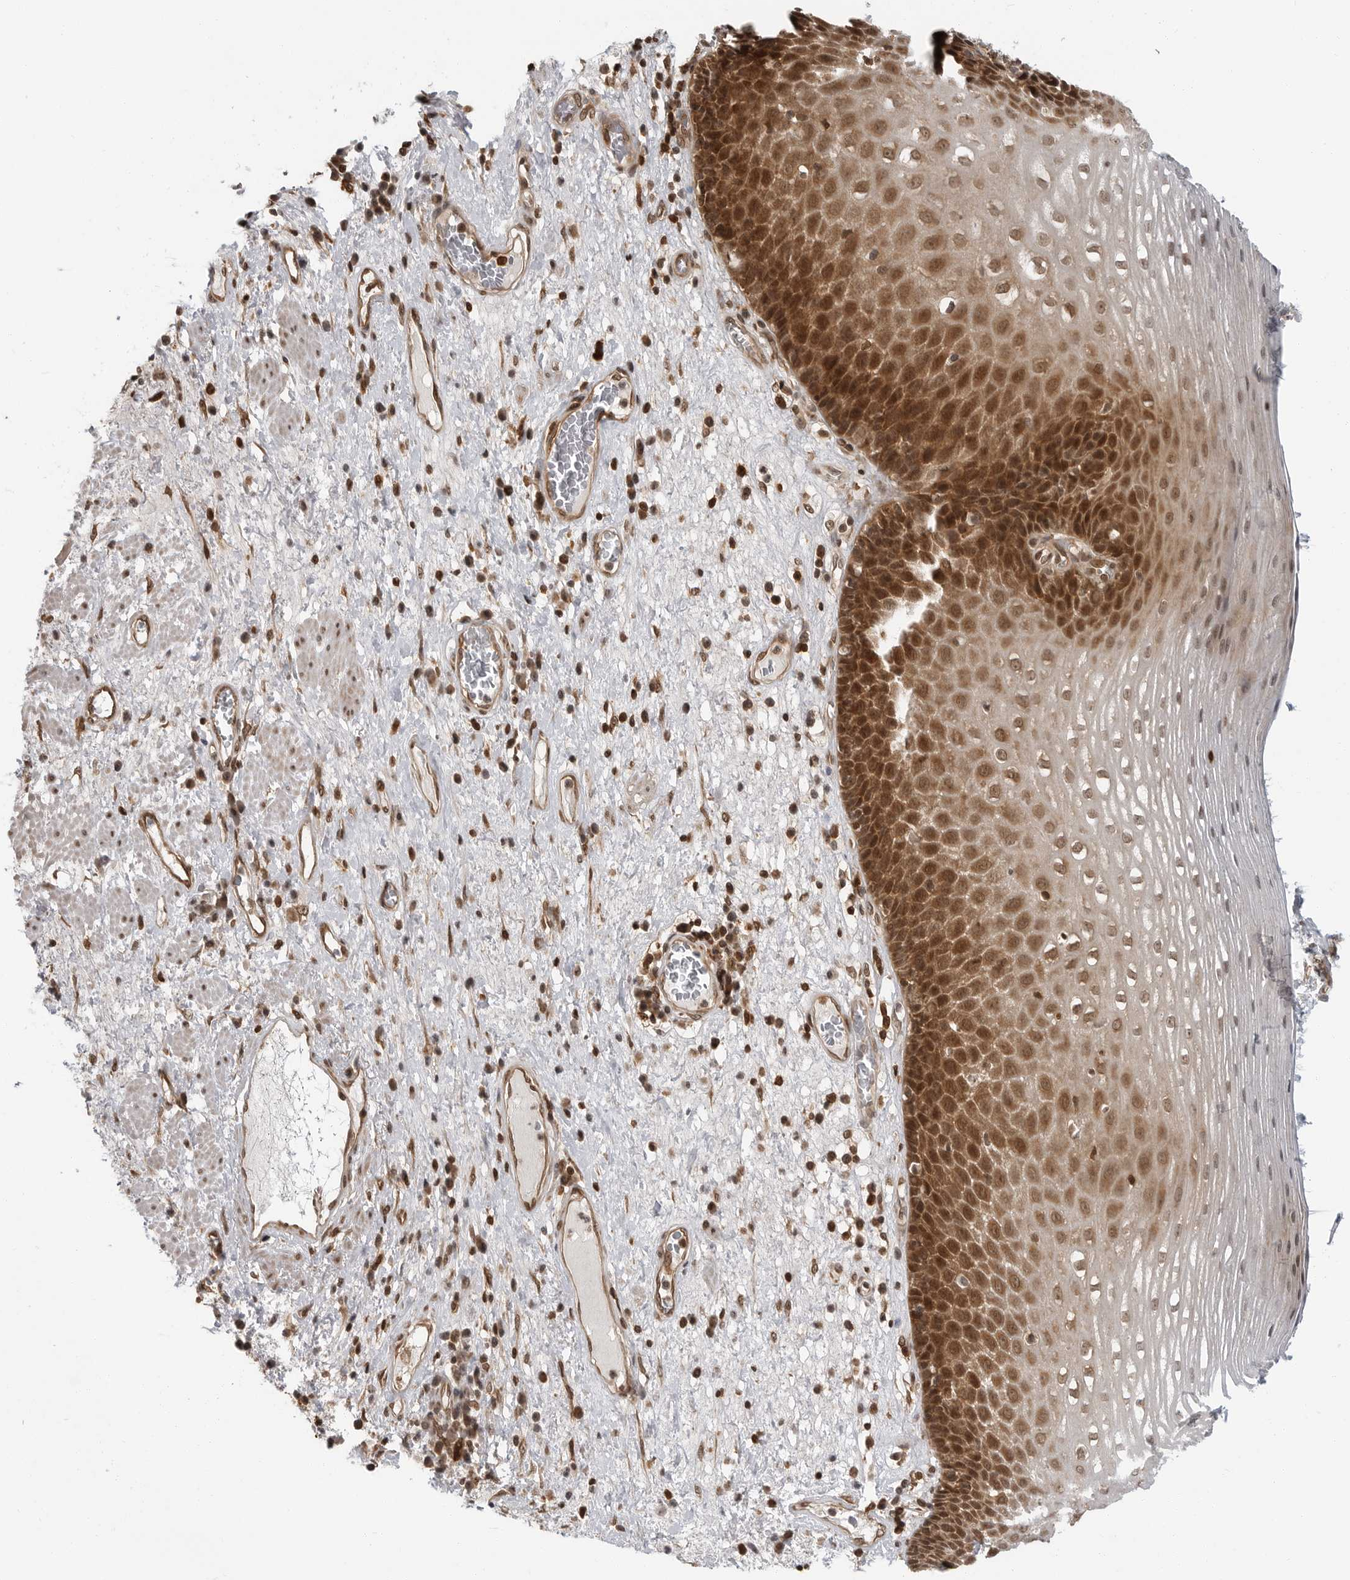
{"staining": {"intensity": "strong", "quantity": ">75%", "location": "cytoplasmic/membranous,nuclear"}, "tissue": "esophagus", "cell_type": "Squamous epithelial cells", "image_type": "normal", "snomed": [{"axis": "morphology", "description": "Normal tissue, NOS"}, {"axis": "morphology", "description": "Adenocarcinoma, NOS"}, {"axis": "topography", "description": "Esophagus"}], "caption": "This is a photomicrograph of immunohistochemistry (IHC) staining of unremarkable esophagus, which shows strong positivity in the cytoplasmic/membranous,nuclear of squamous epithelial cells.", "gene": "SZRD1", "patient": {"sex": "male", "age": 62}}